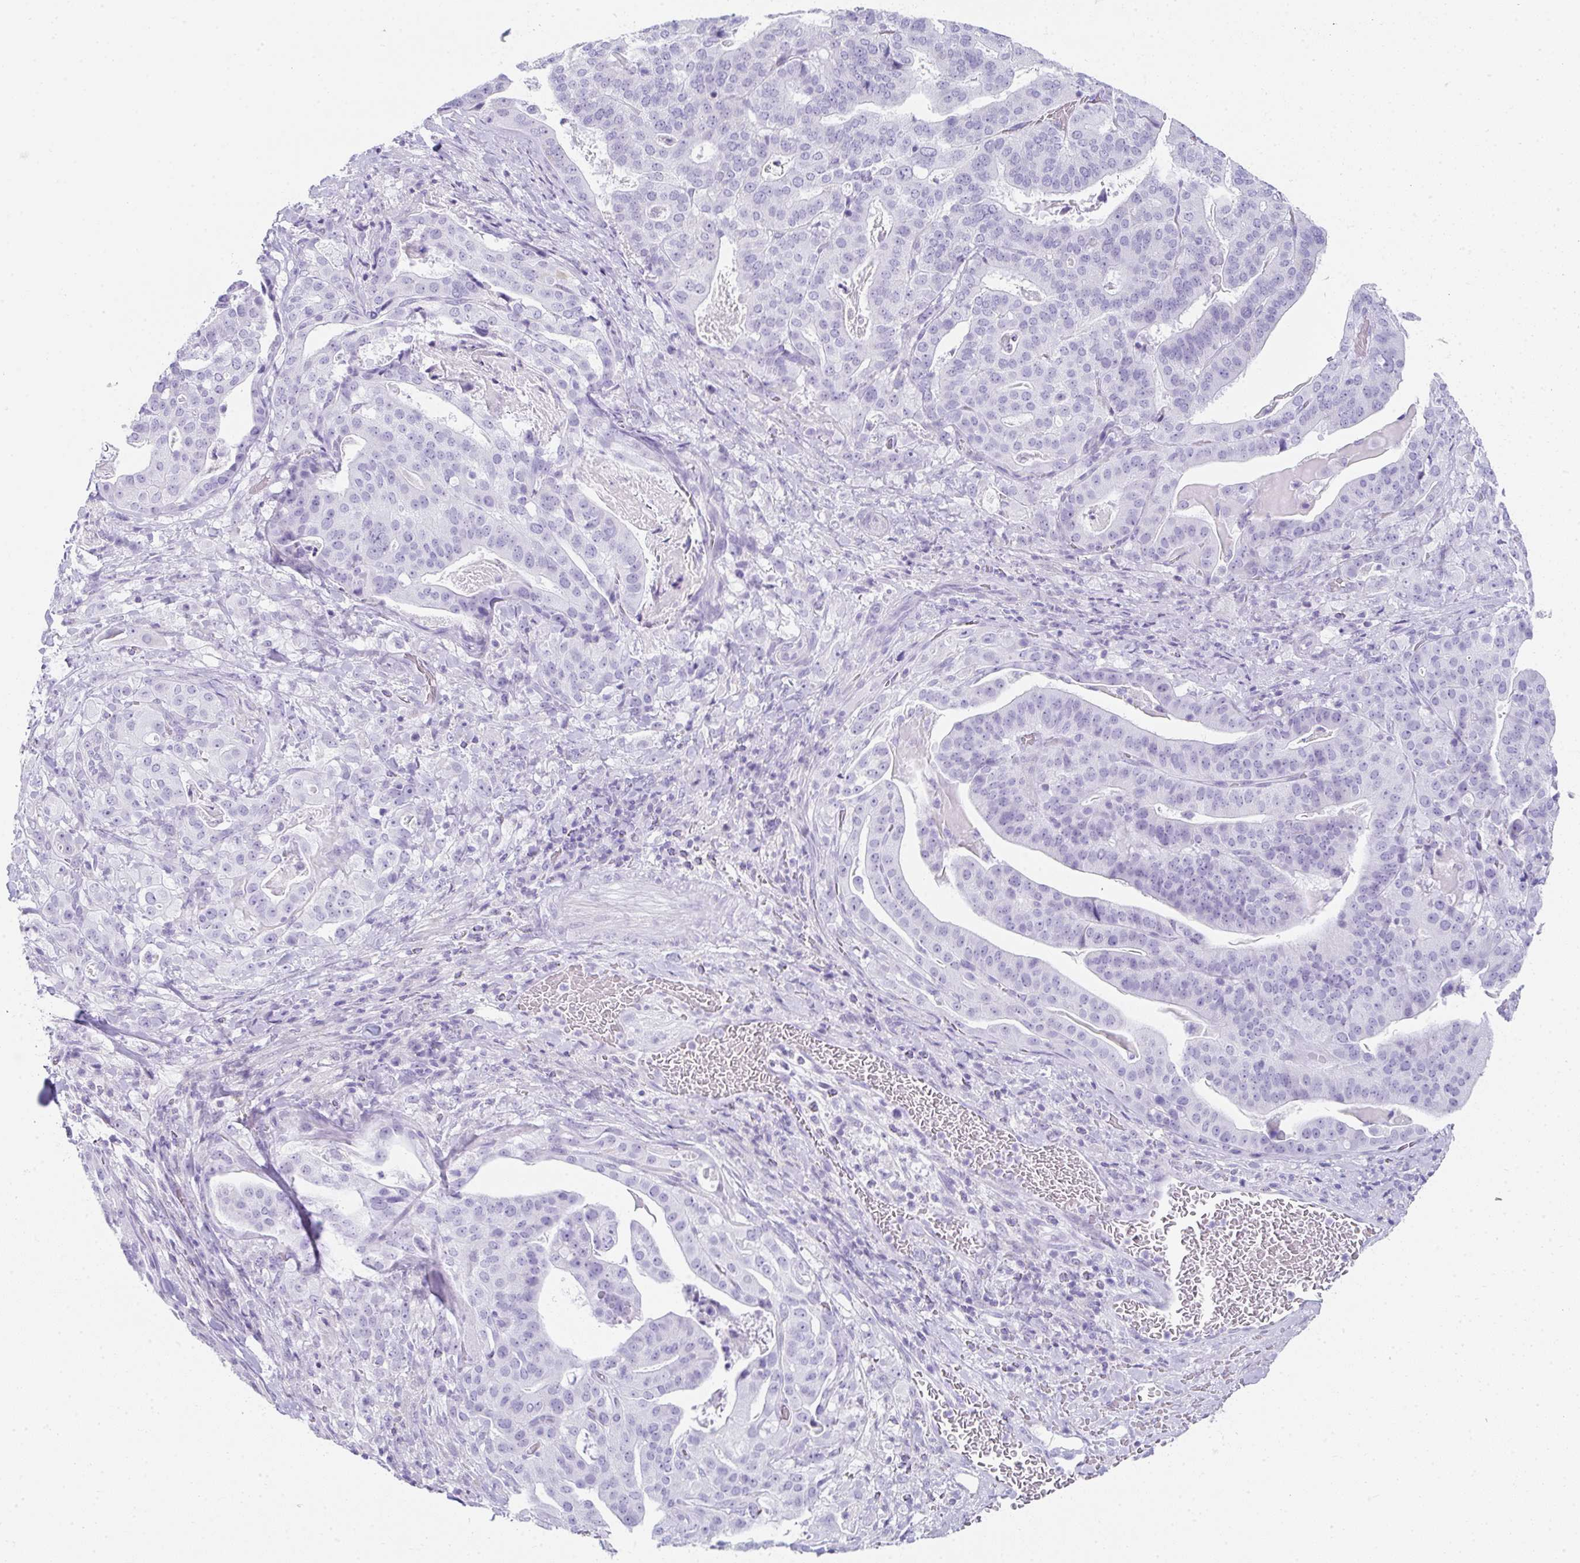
{"staining": {"intensity": "negative", "quantity": "none", "location": "none"}, "tissue": "stomach cancer", "cell_type": "Tumor cells", "image_type": "cancer", "snomed": [{"axis": "morphology", "description": "Adenocarcinoma, NOS"}, {"axis": "topography", "description": "Stomach"}], "caption": "The image exhibits no staining of tumor cells in adenocarcinoma (stomach).", "gene": "RLF", "patient": {"sex": "male", "age": 48}}